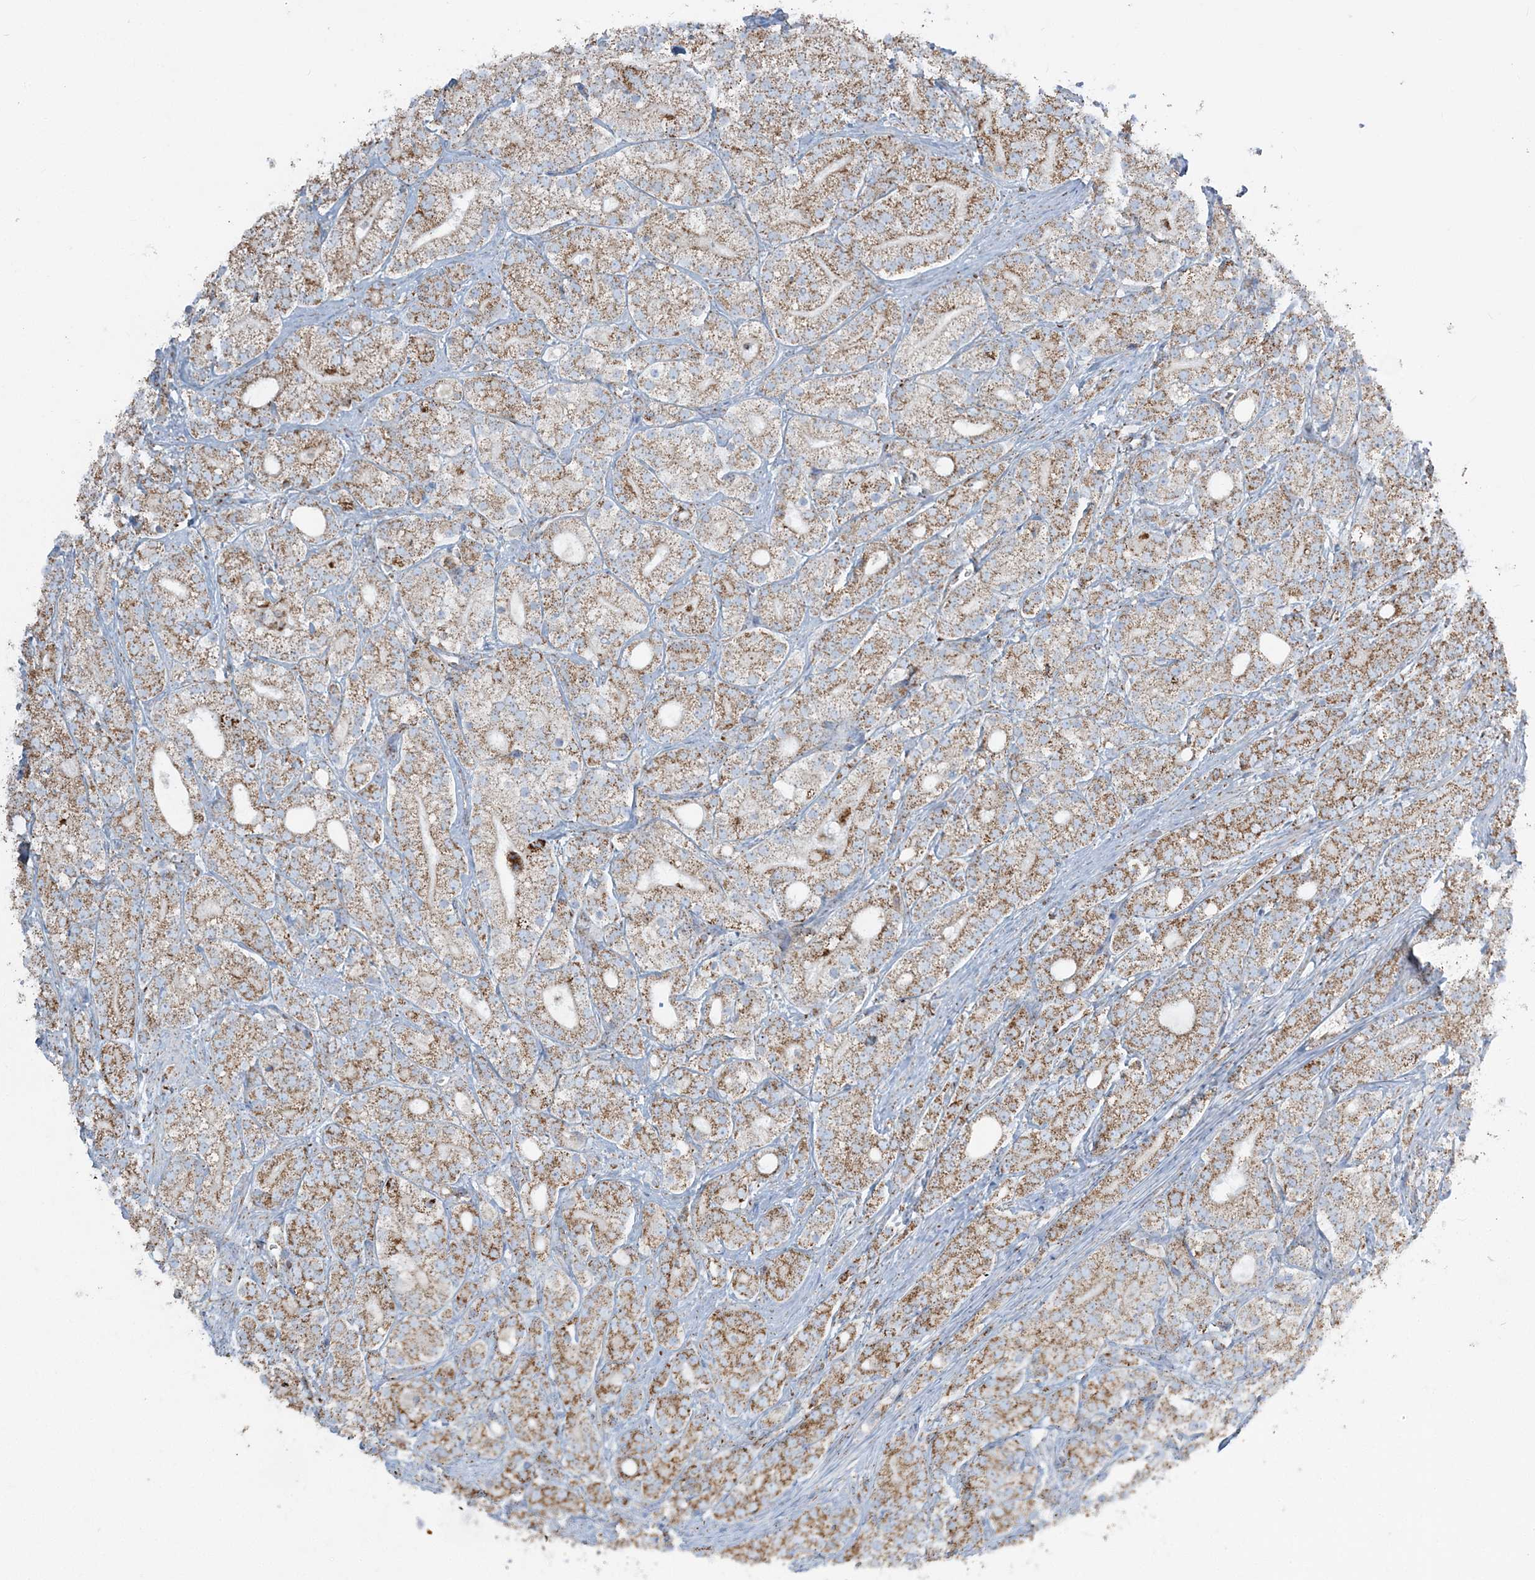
{"staining": {"intensity": "moderate", "quantity": ">75%", "location": "cytoplasmic/membranous"}, "tissue": "prostate cancer", "cell_type": "Tumor cells", "image_type": "cancer", "snomed": [{"axis": "morphology", "description": "Adenocarcinoma, High grade"}, {"axis": "topography", "description": "Prostate"}], "caption": "Protein analysis of prostate cancer tissue exhibits moderate cytoplasmic/membranous staining in approximately >75% of tumor cells.", "gene": "RAB11FIP3", "patient": {"sex": "male", "age": 57}}